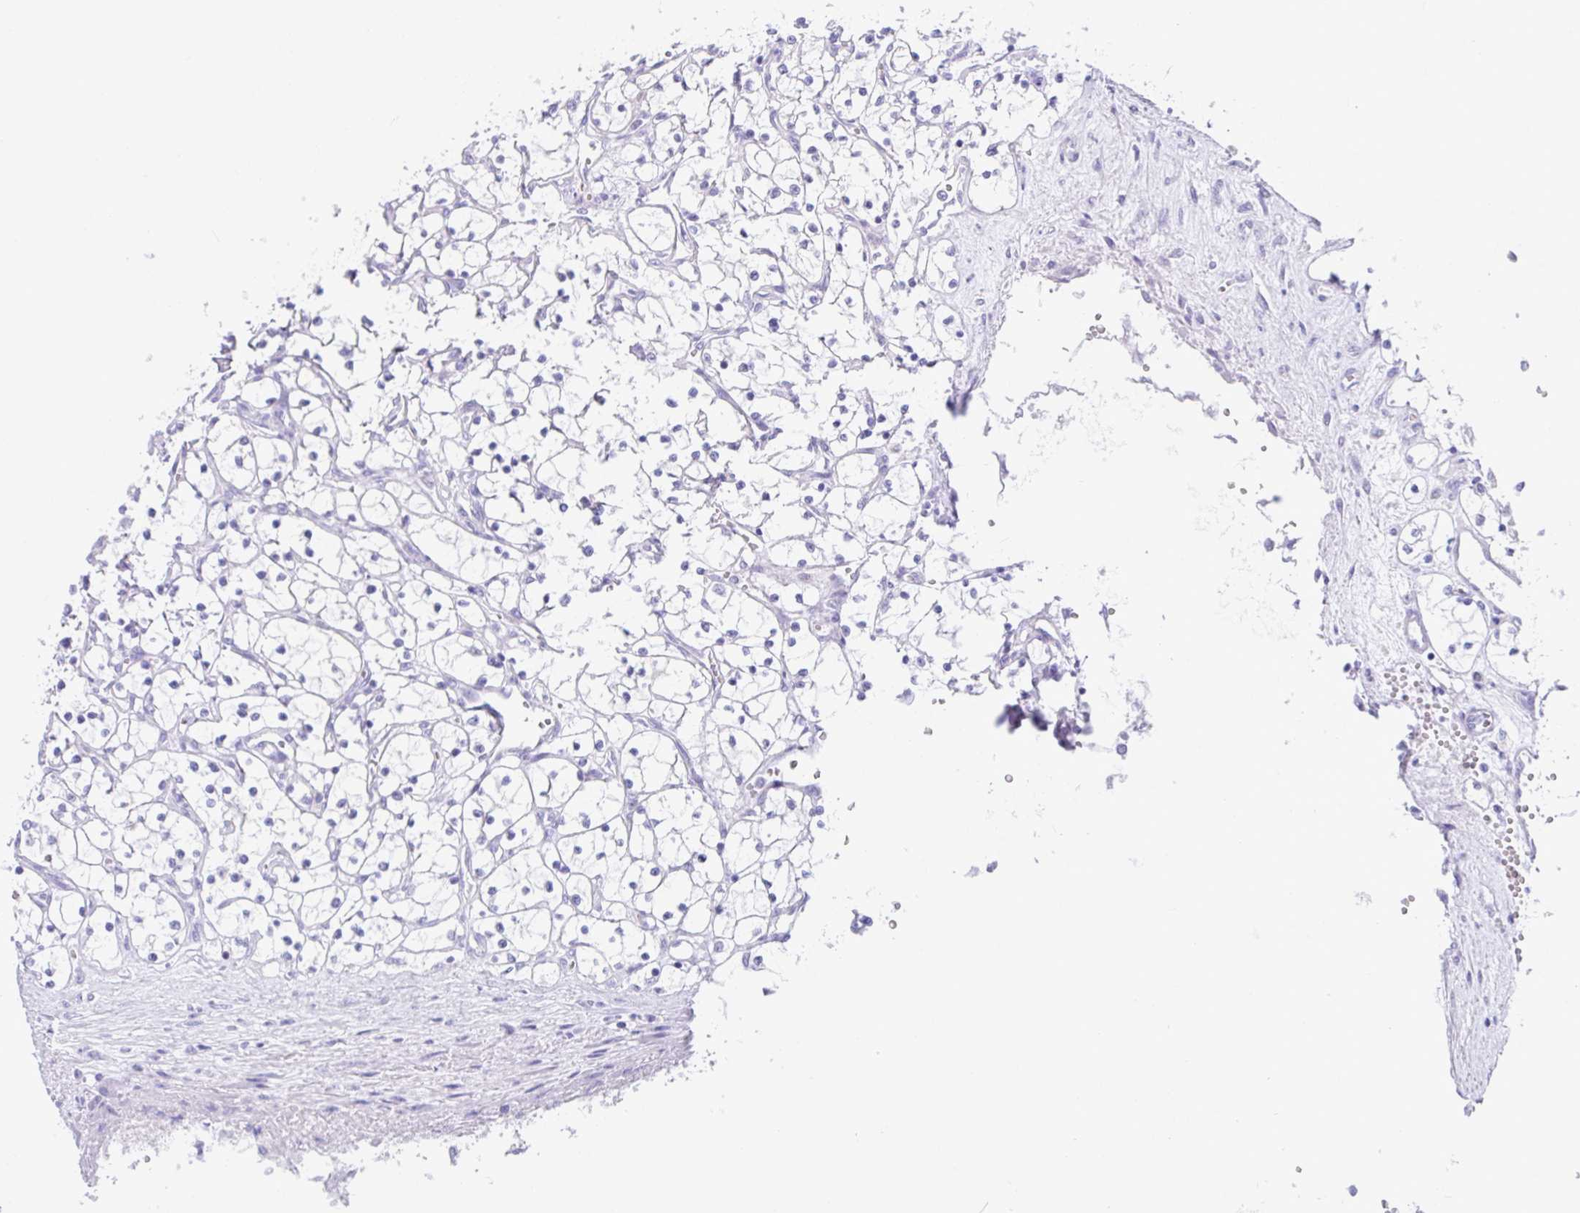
{"staining": {"intensity": "negative", "quantity": "none", "location": "none"}, "tissue": "renal cancer", "cell_type": "Tumor cells", "image_type": "cancer", "snomed": [{"axis": "morphology", "description": "Adenocarcinoma, NOS"}, {"axis": "topography", "description": "Kidney"}], "caption": "Immunohistochemical staining of renal cancer (adenocarcinoma) reveals no significant staining in tumor cells.", "gene": "CCSAP", "patient": {"sex": "female", "age": 69}}